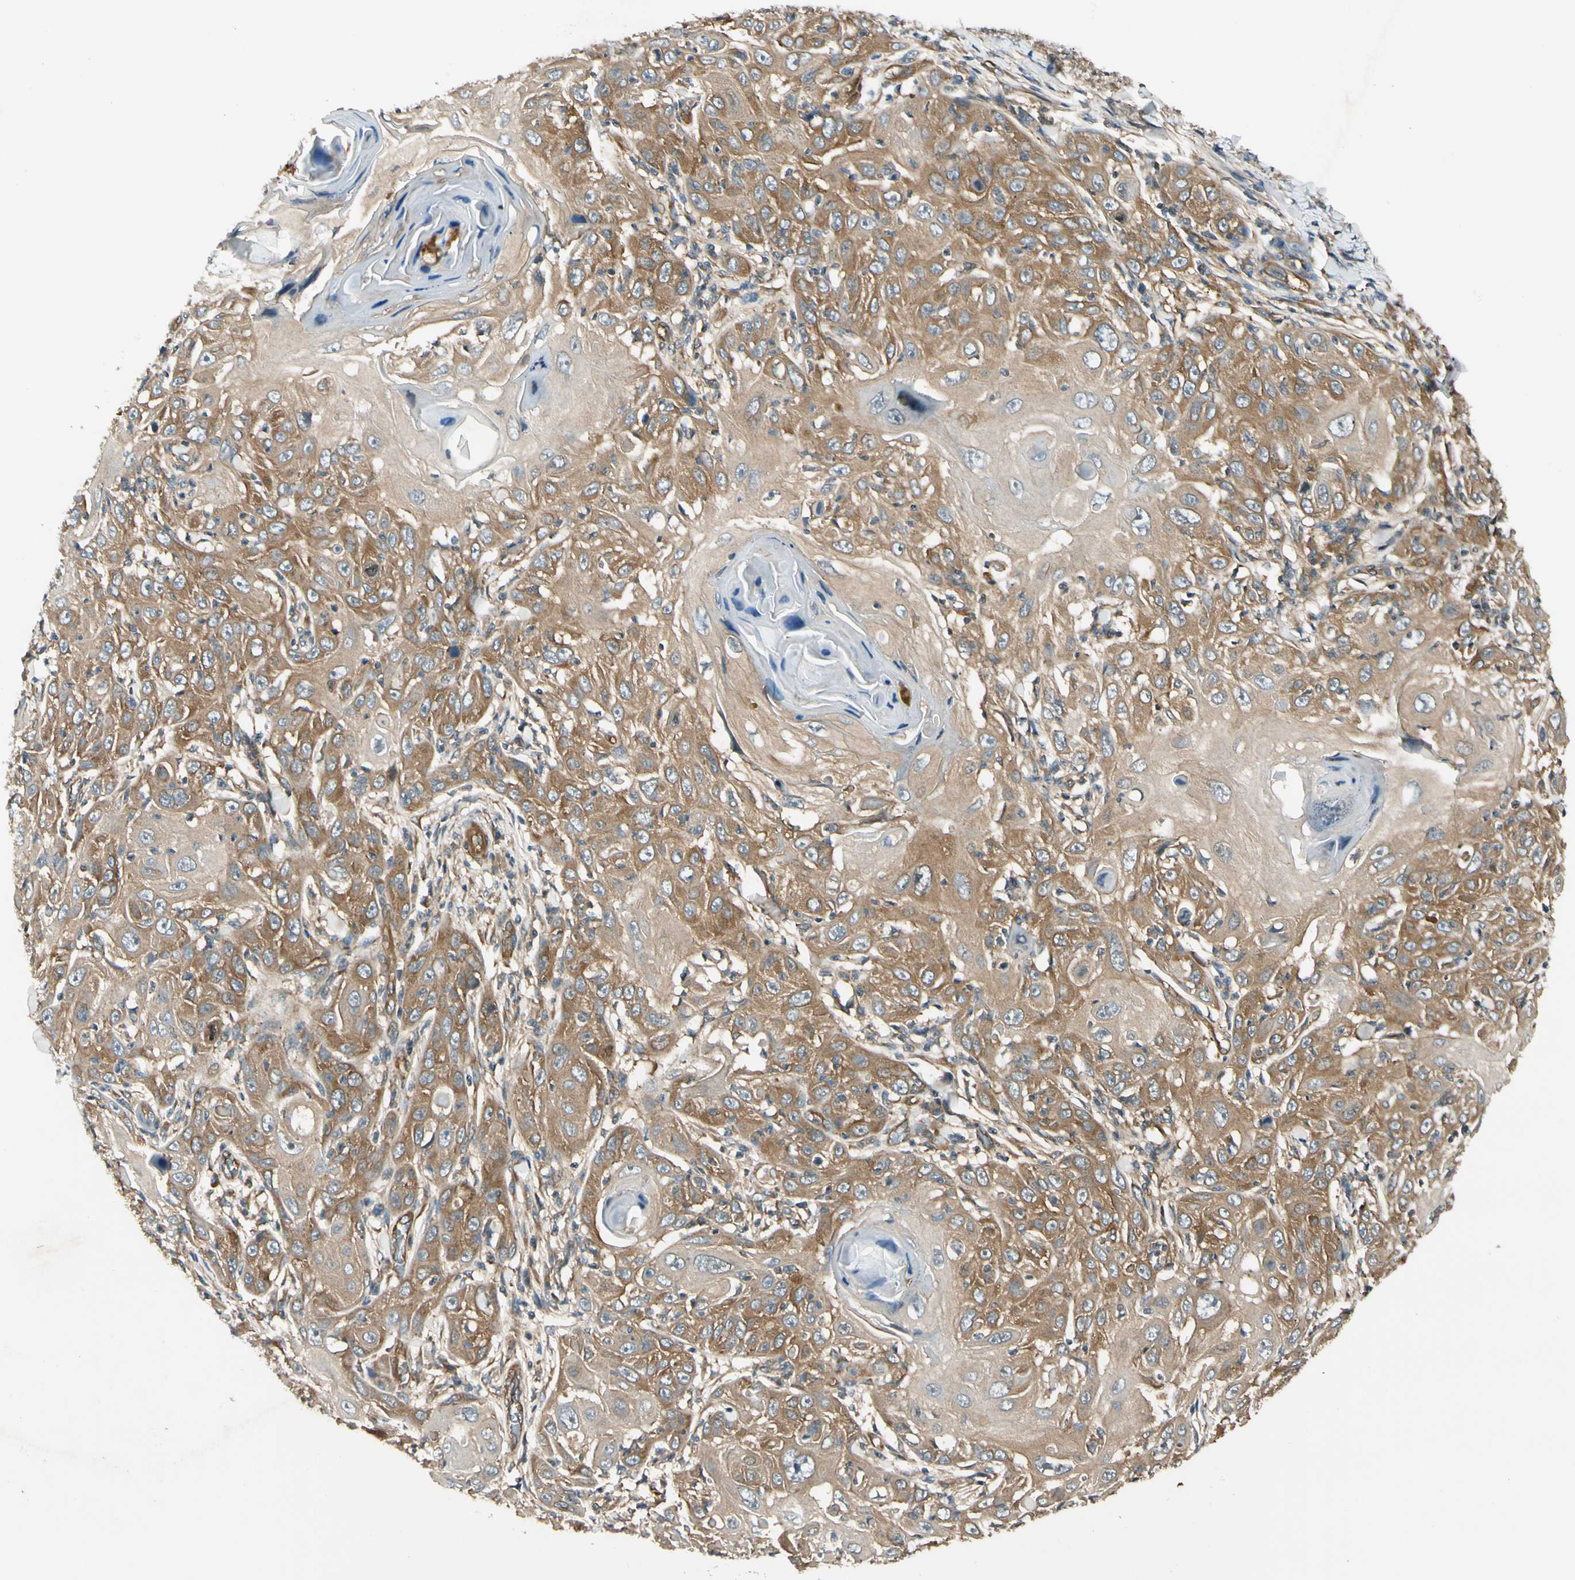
{"staining": {"intensity": "moderate", "quantity": ">75%", "location": "cytoplasmic/membranous"}, "tissue": "skin cancer", "cell_type": "Tumor cells", "image_type": "cancer", "snomed": [{"axis": "morphology", "description": "Squamous cell carcinoma, NOS"}, {"axis": "topography", "description": "Skin"}], "caption": "About >75% of tumor cells in human skin cancer reveal moderate cytoplasmic/membranous protein staining as visualized by brown immunohistochemical staining.", "gene": "ROCK2", "patient": {"sex": "female", "age": 88}}